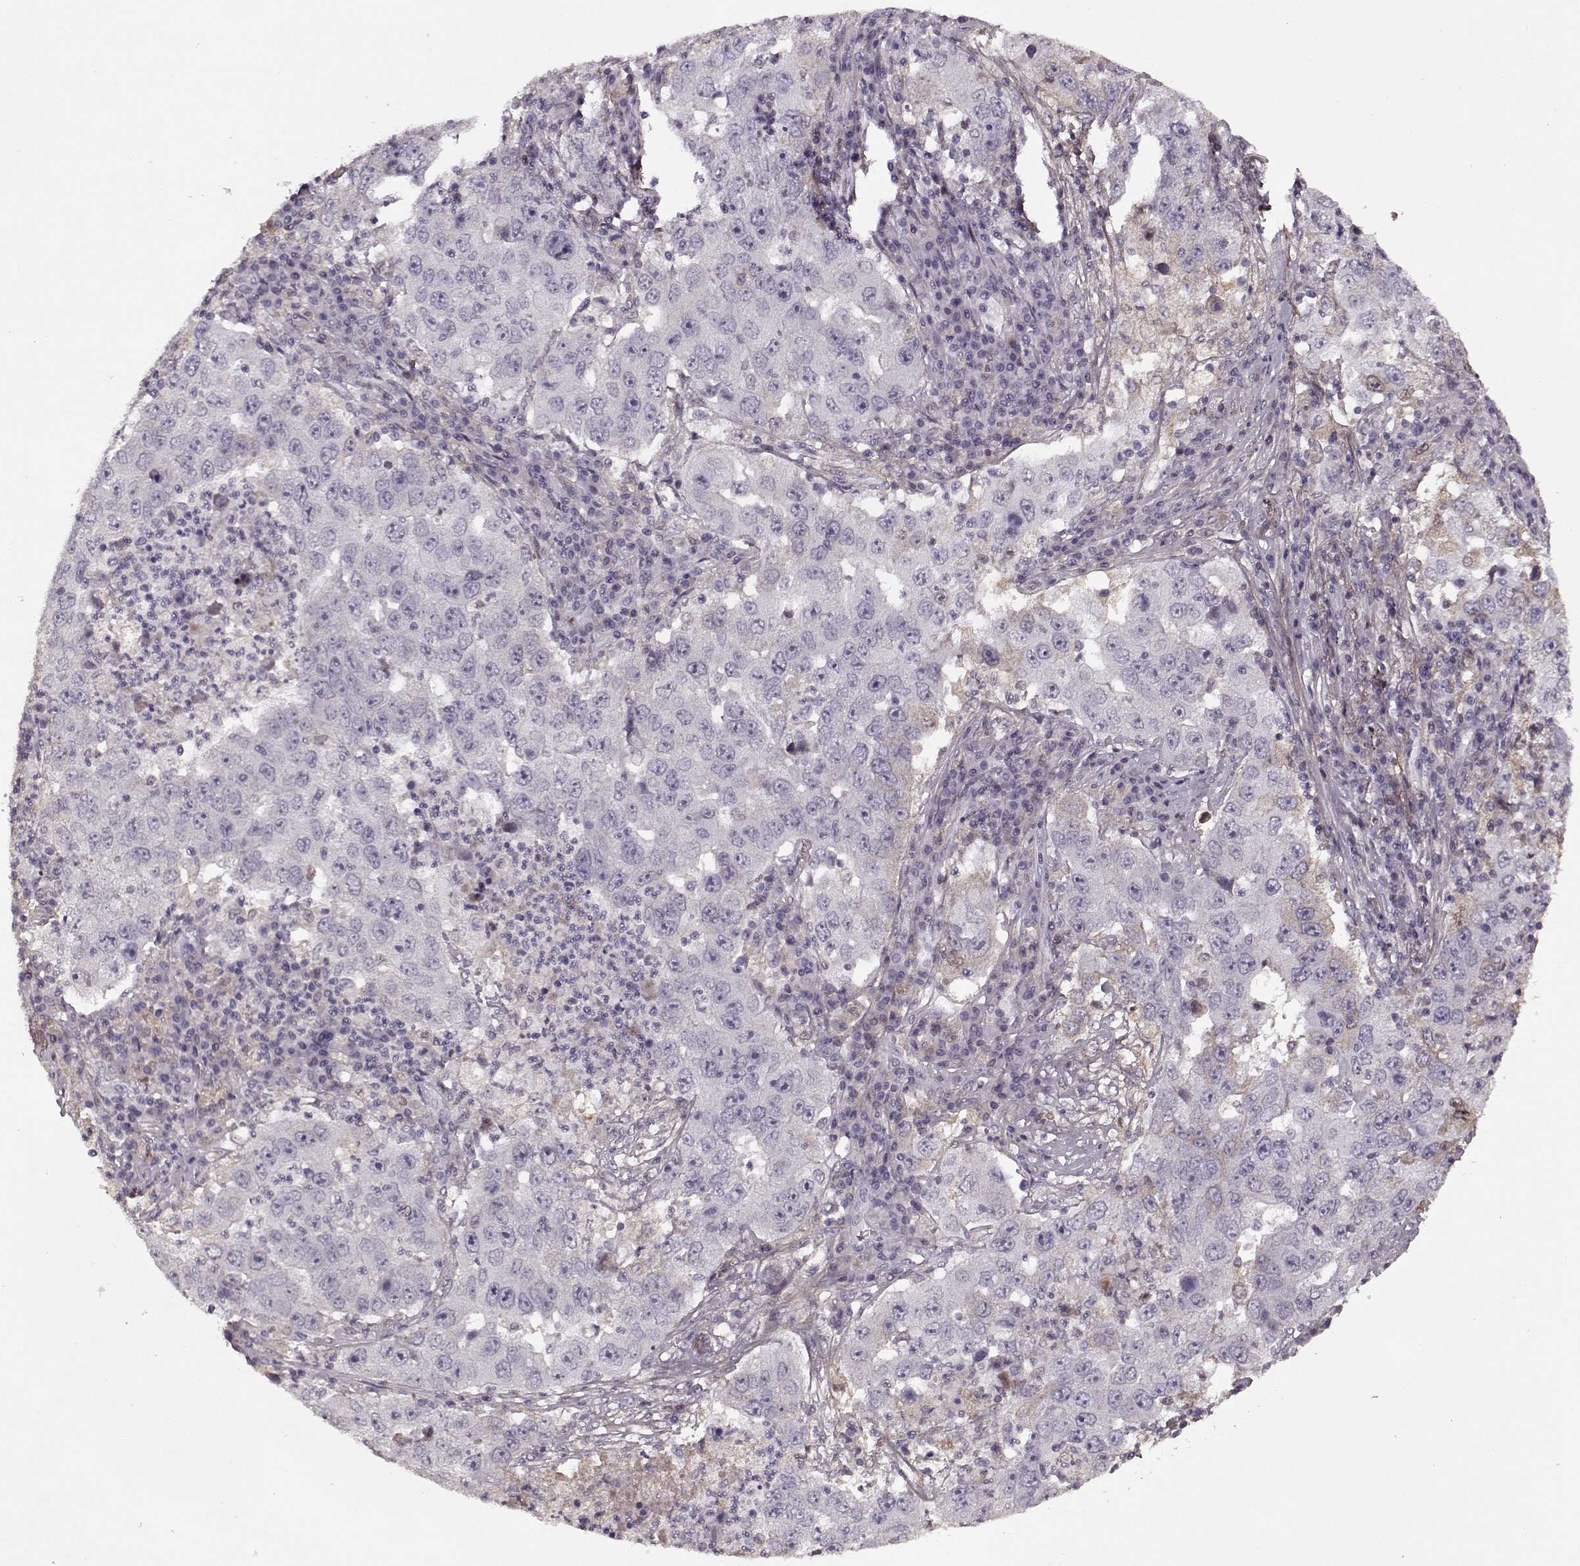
{"staining": {"intensity": "negative", "quantity": "none", "location": "none"}, "tissue": "lung cancer", "cell_type": "Tumor cells", "image_type": "cancer", "snomed": [{"axis": "morphology", "description": "Adenocarcinoma, NOS"}, {"axis": "topography", "description": "Lung"}], "caption": "Immunohistochemical staining of lung adenocarcinoma shows no significant expression in tumor cells.", "gene": "LUM", "patient": {"sex": "male", "age": 73}}